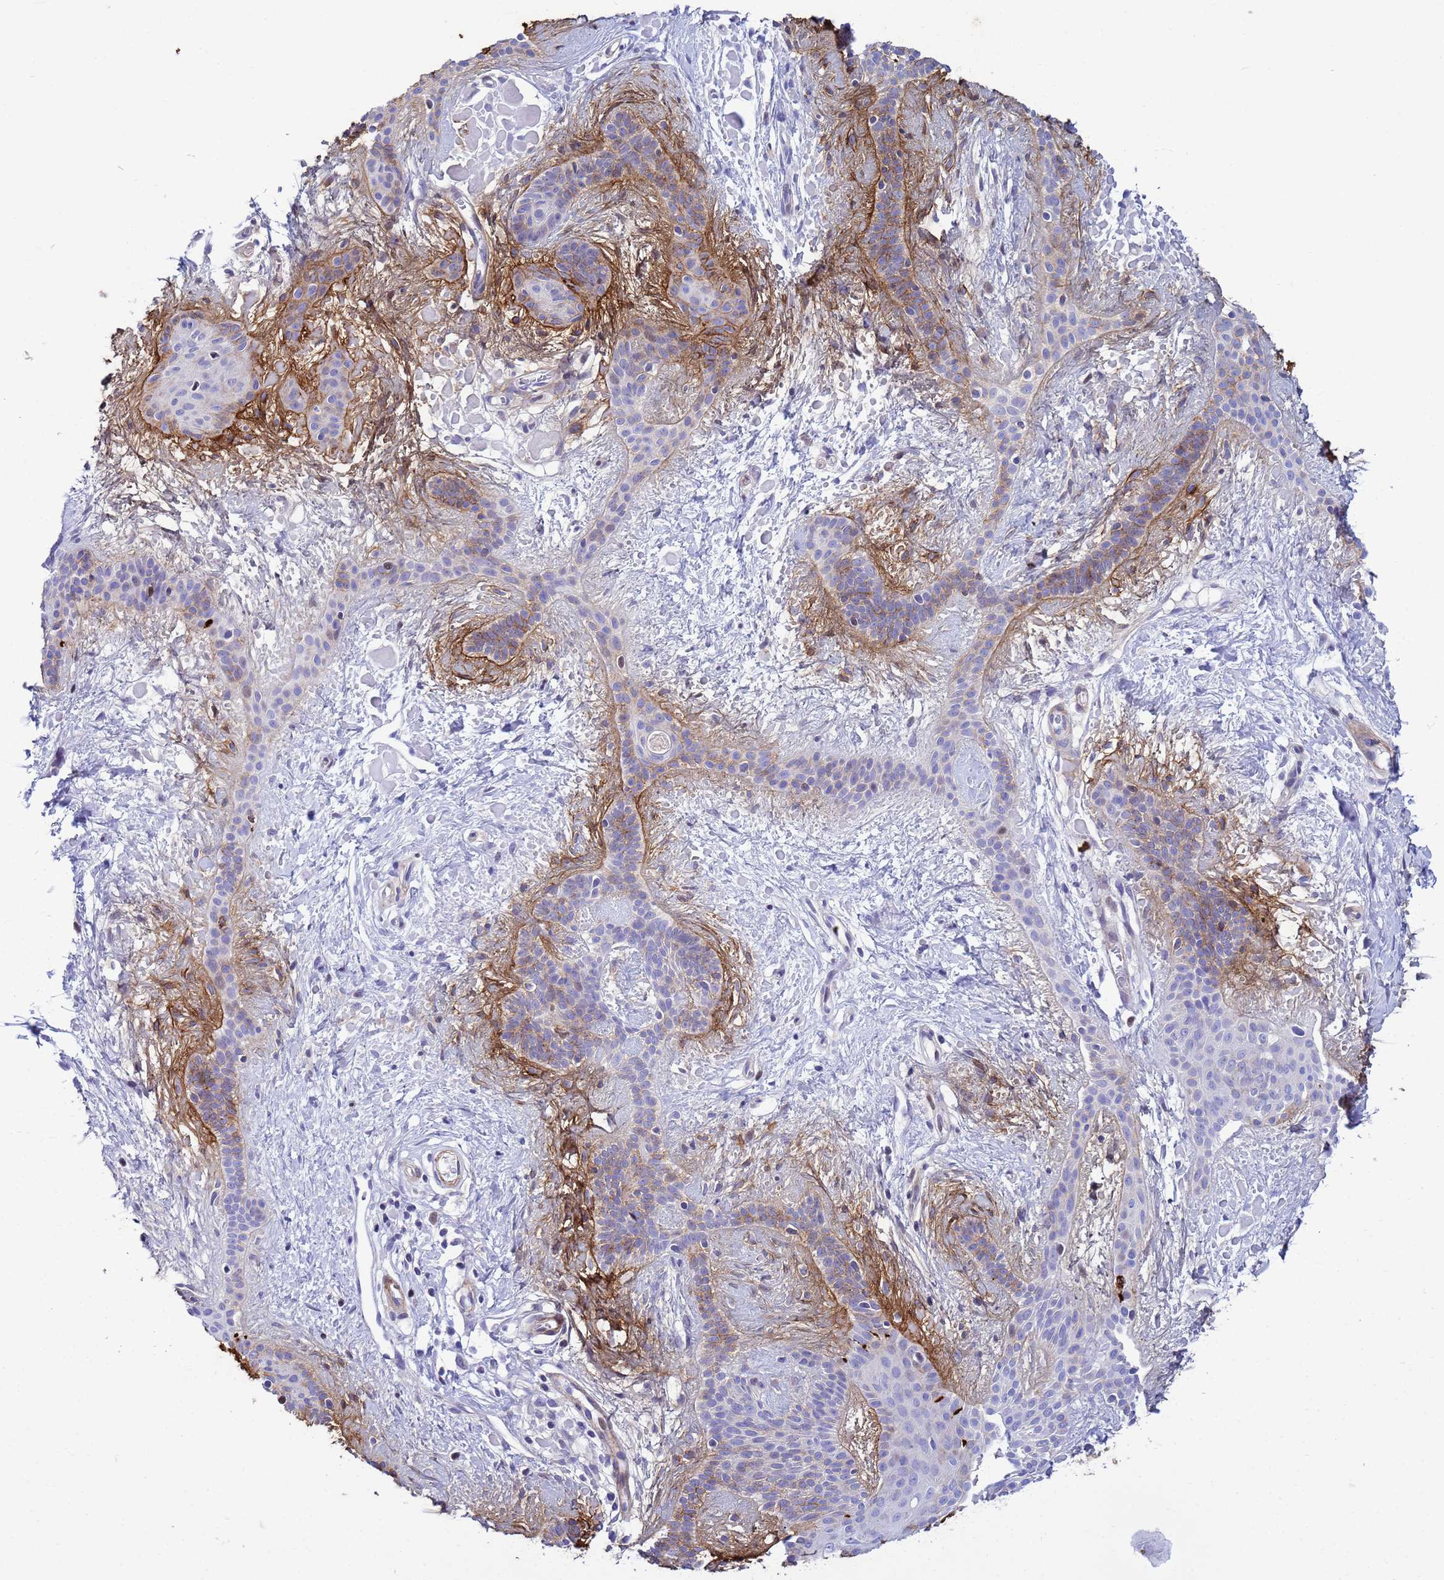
{"staining": {"intensity": "weak", "quantity": "25%-75%", "location": "cytoplasmic/membranous"}, "tissue": "skin cancer", "cell_type": "Tumor cells", "image_type": "cancer", "snomed": [{"axis": "morphology", "description": "Basal cell carcinoma"}, {"axis": "topography", "description": "Skin"}], "caption": "About 25%-75% of tumor cells in skin basal cell carcinoma display weak cytoplasmic/membranous protein staining as visualized by brown immunohistochemical staining.", "gene": "P2RX7", "patient": {"sex": "male", "age": 78}}